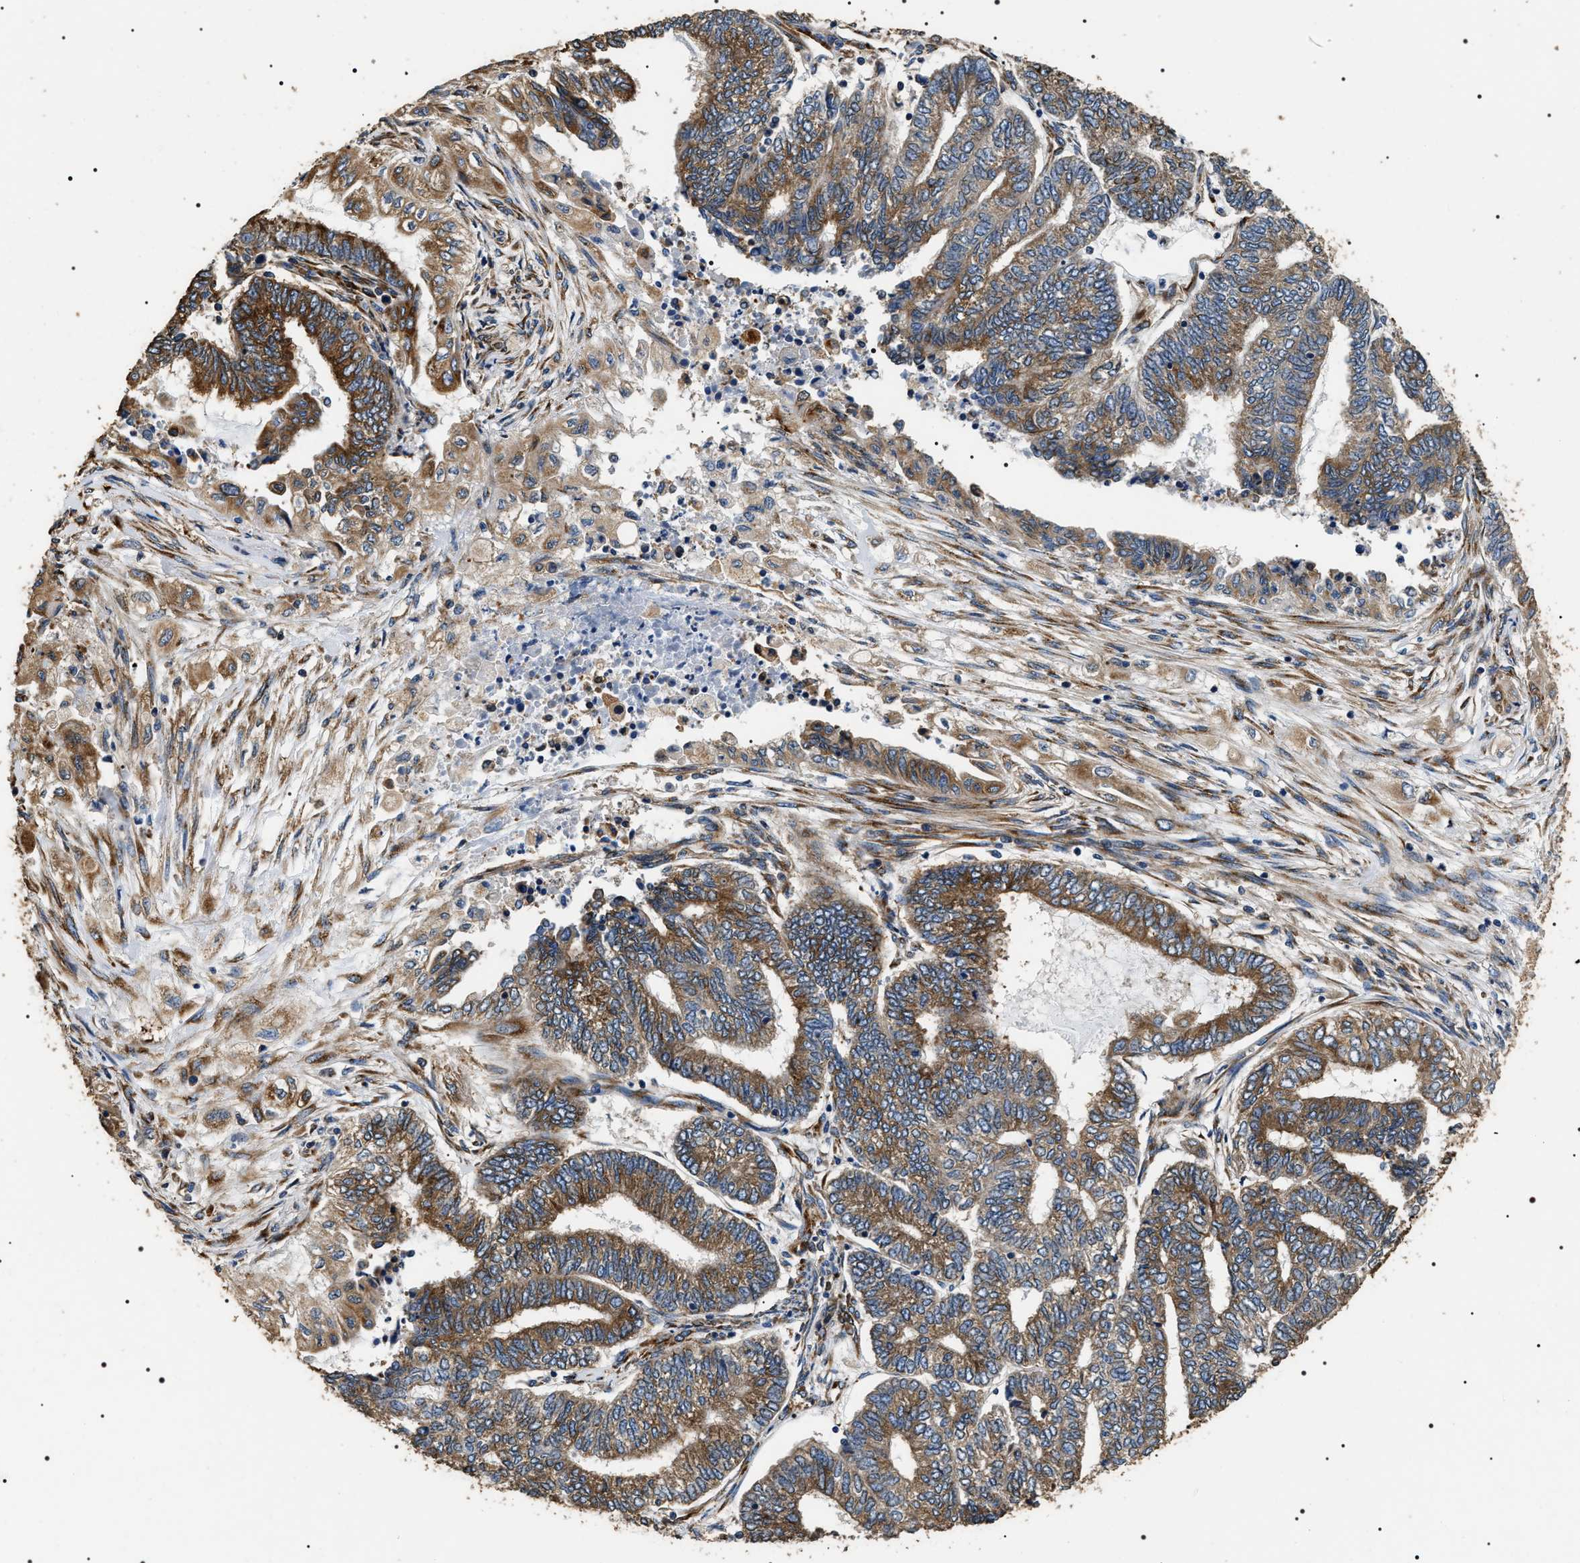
{"staining": {"intensity": "moderate", "quantity": ">75%", "location": "cytoplasmic/membranous"}, "tissue": "endometrial cancer", "cell_type": "Tumor cells", "image_type": "cancer", "snomed": [{"axis": "morphology", "description": "Adenocarcinoma, NOS"}, {"axis": "topography", "description": "Uterus"}, {"axis": "topography", "description": "Endometrium"}], "caption": "Endometrial cancer (adenocarcinoma) tissue reveals moderate cytoplasmic/membranous positivity in about >75% of tumor cells", "gene": "KTN1", "patient": {"sex": "female", "age": 70}}